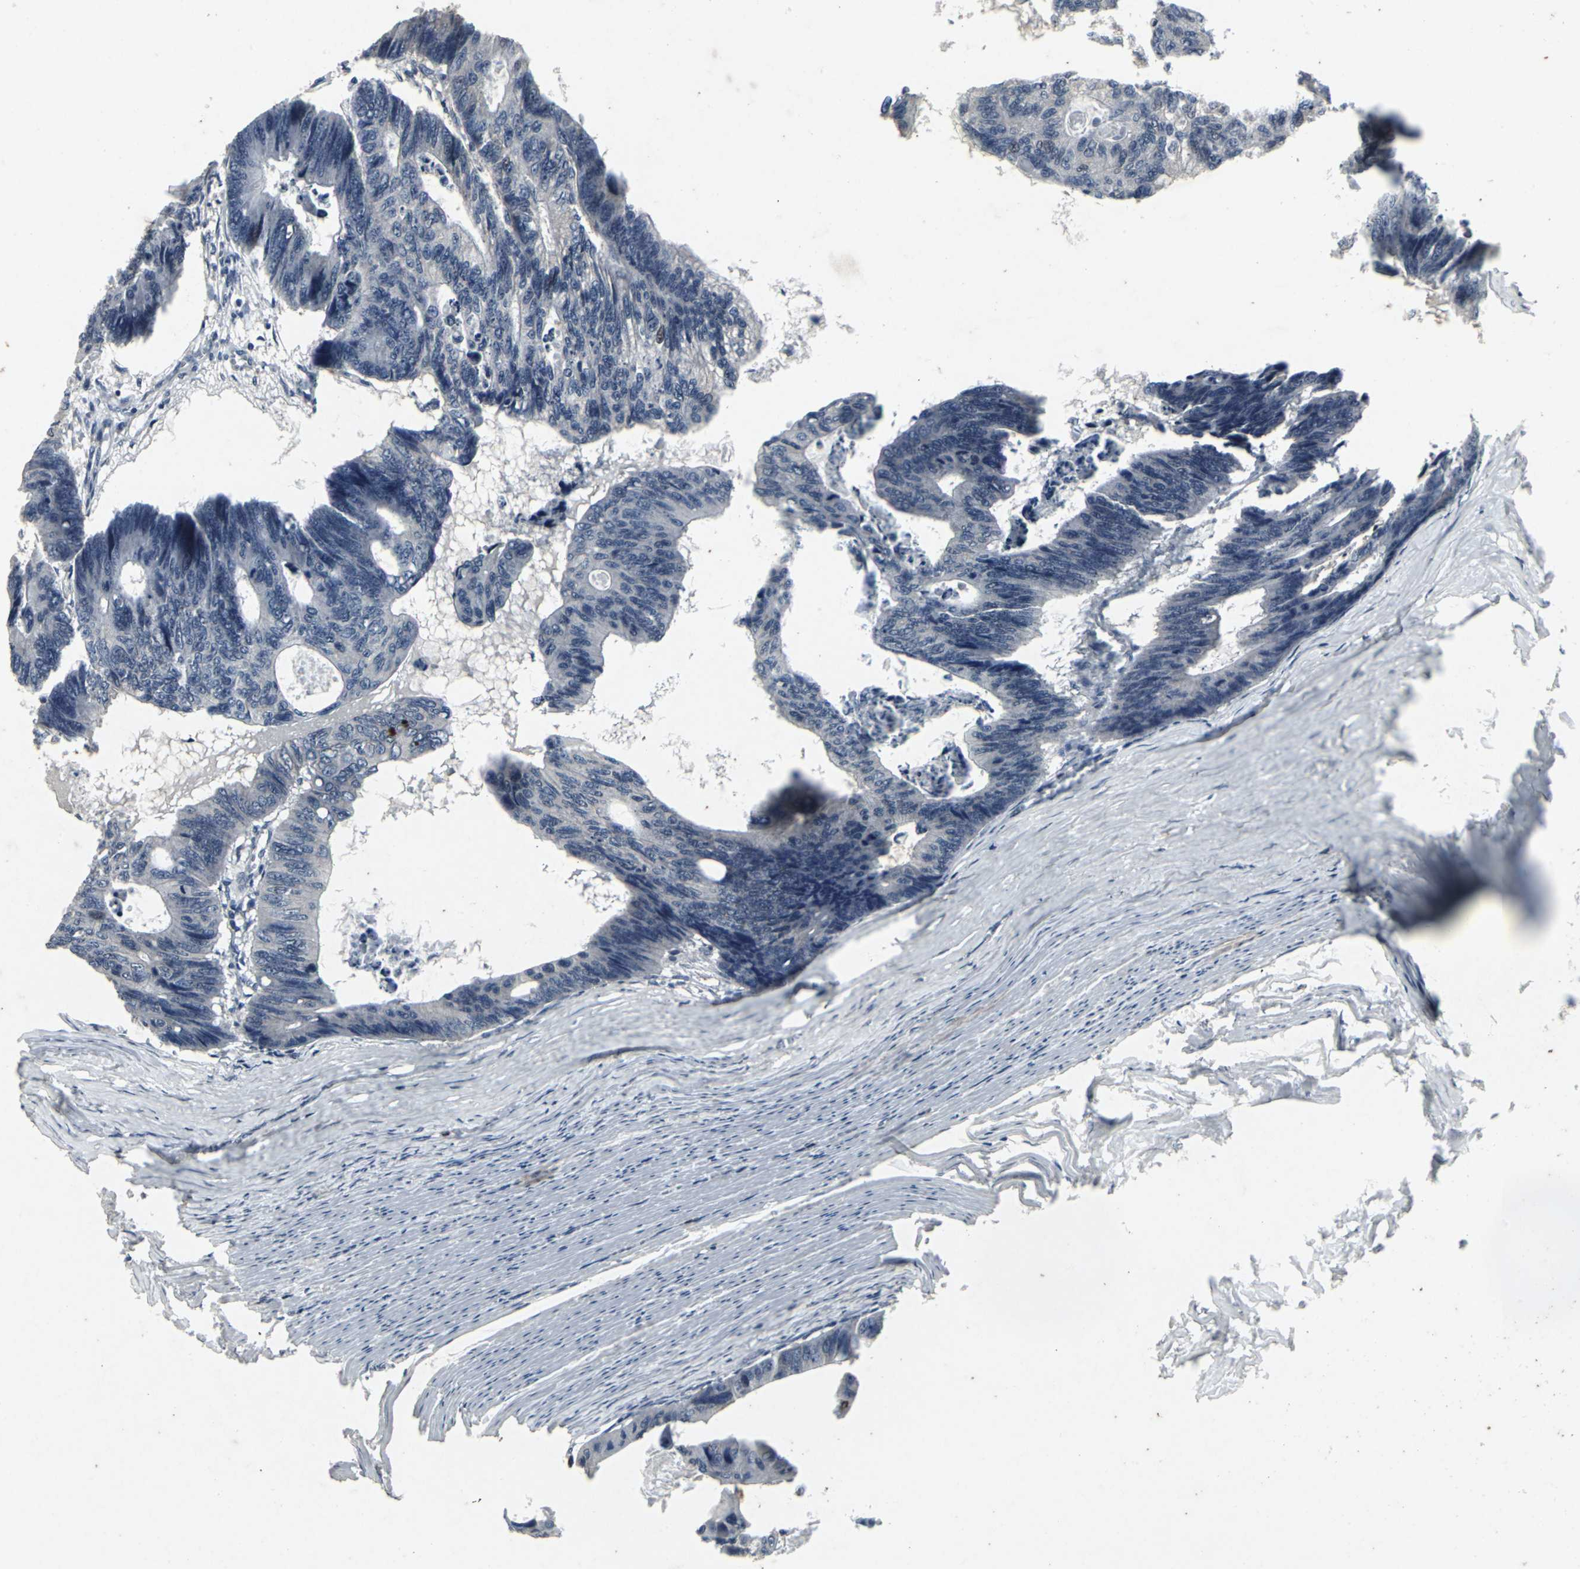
{"staining": {"intensity": "negative", "quantity": "none", "location": "none"}, "tissue": "colorectal cancer", "cell_type": "Tumor cells", "image_type": "cancer", "snomed": [{"axis": "morphology", "description": "Adenocarcinoma, NOS"}, {"axis": "topography", "description": "Colon"}], "caption": "There is no significant expression in tumor cells of colorectal cancer (adenocarcinoma). Brightfield microscopy of immunohistochemistry (IHC) stained with DAB (3,3'-diaminobenzidine) (brown) and hematoxylin (blue), captured at high magnification.", "gene": "BMP4", "patient": {"sex": "female", "age": 55}}